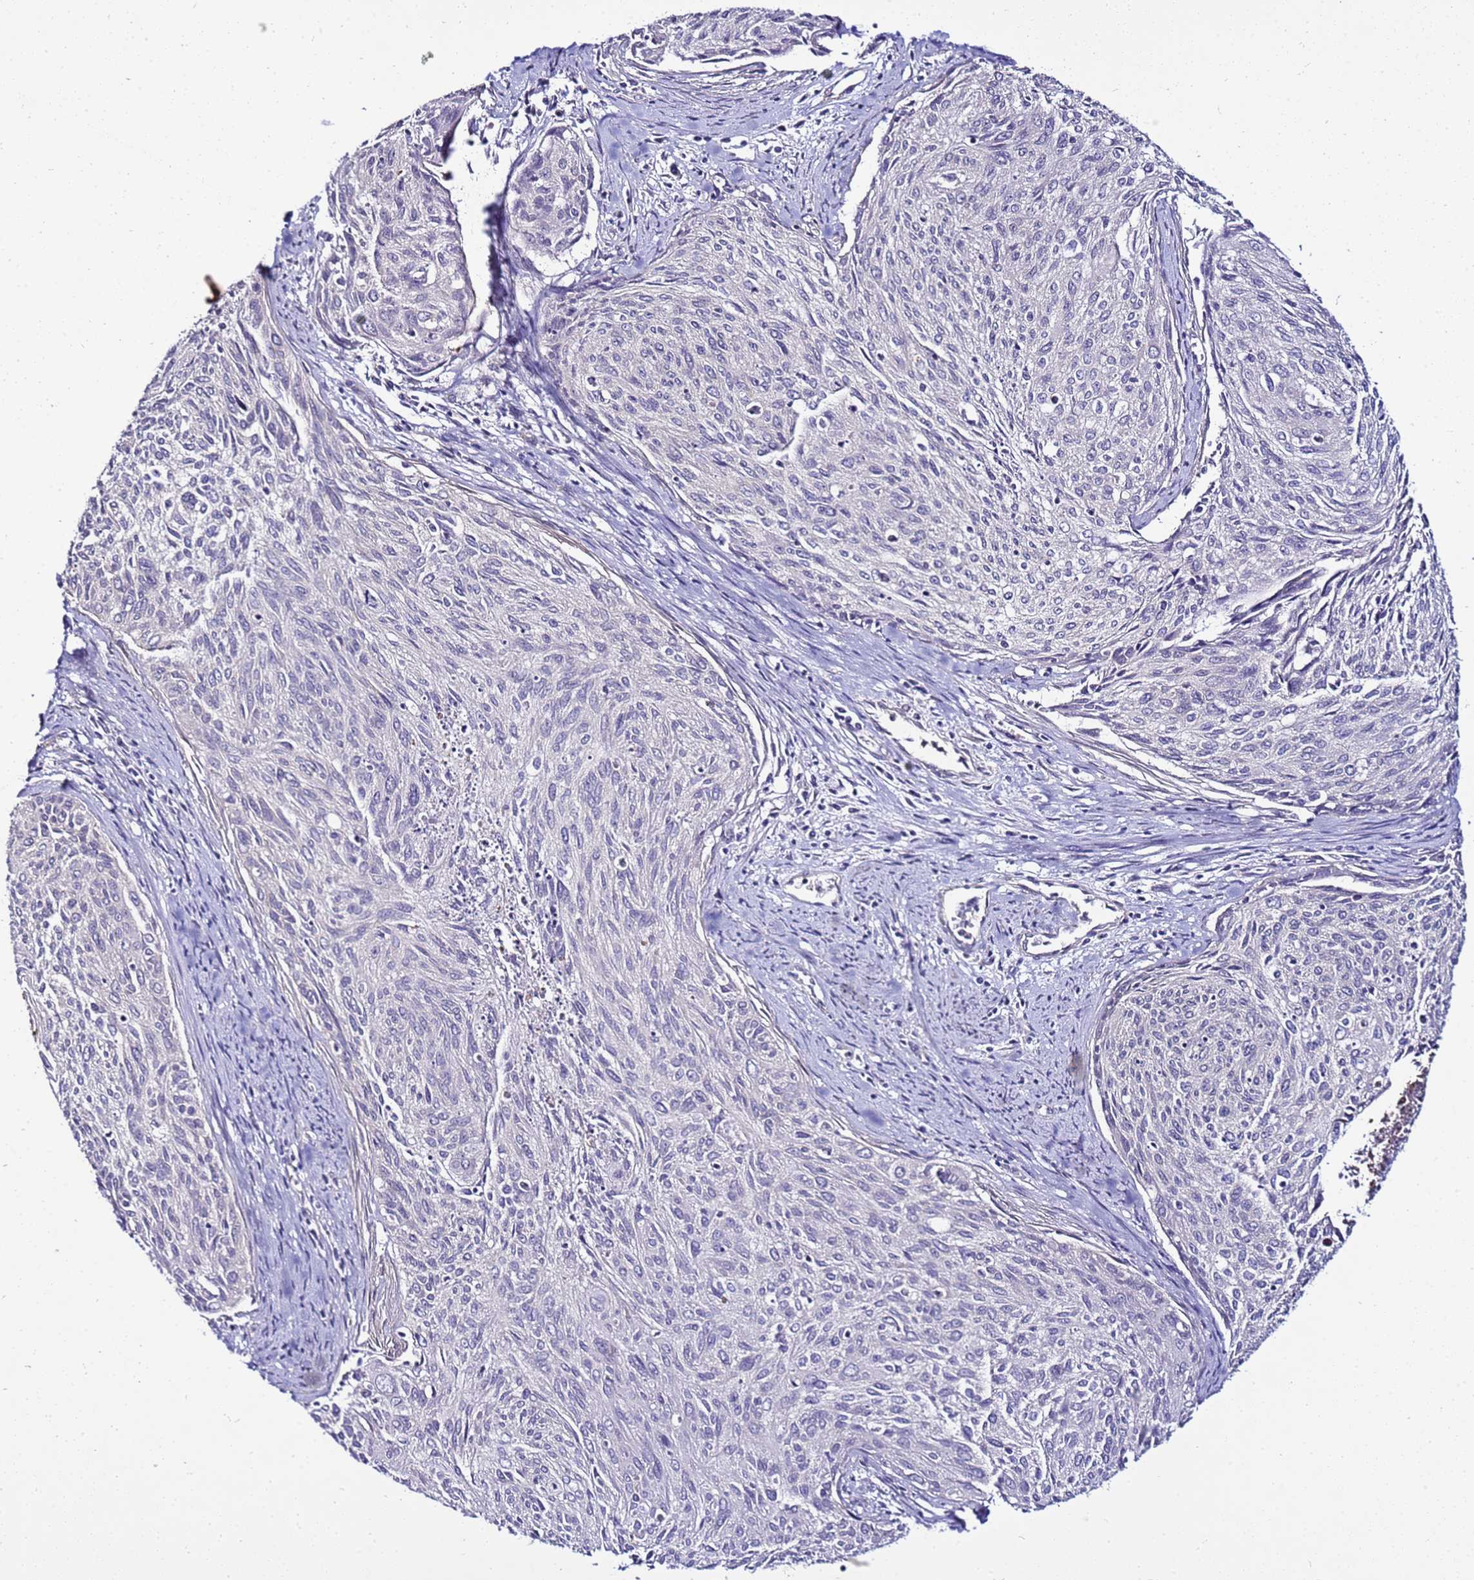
{"staining": {"intensity": "negative", "quantity": "none", "location": "none"}, "tissue": "cervical cancer", "cell_type": "Tumor cells", "image_type": "cancer", "snomed": [{"axis": "morphology", "description": "Squamous cell carcinoma, NOS"}, {"axis": "topography", "description": "Cervix"}], "caption": "This histopathology image is of cervical squamous cell carcinoma stained with immunohistochemistry to label a protein in brown with the nuclei are counter-stained blue. There is no expression in tumor cells.", "gene": "FAM166B", "patient": {"sex": "female", "age": 55}}